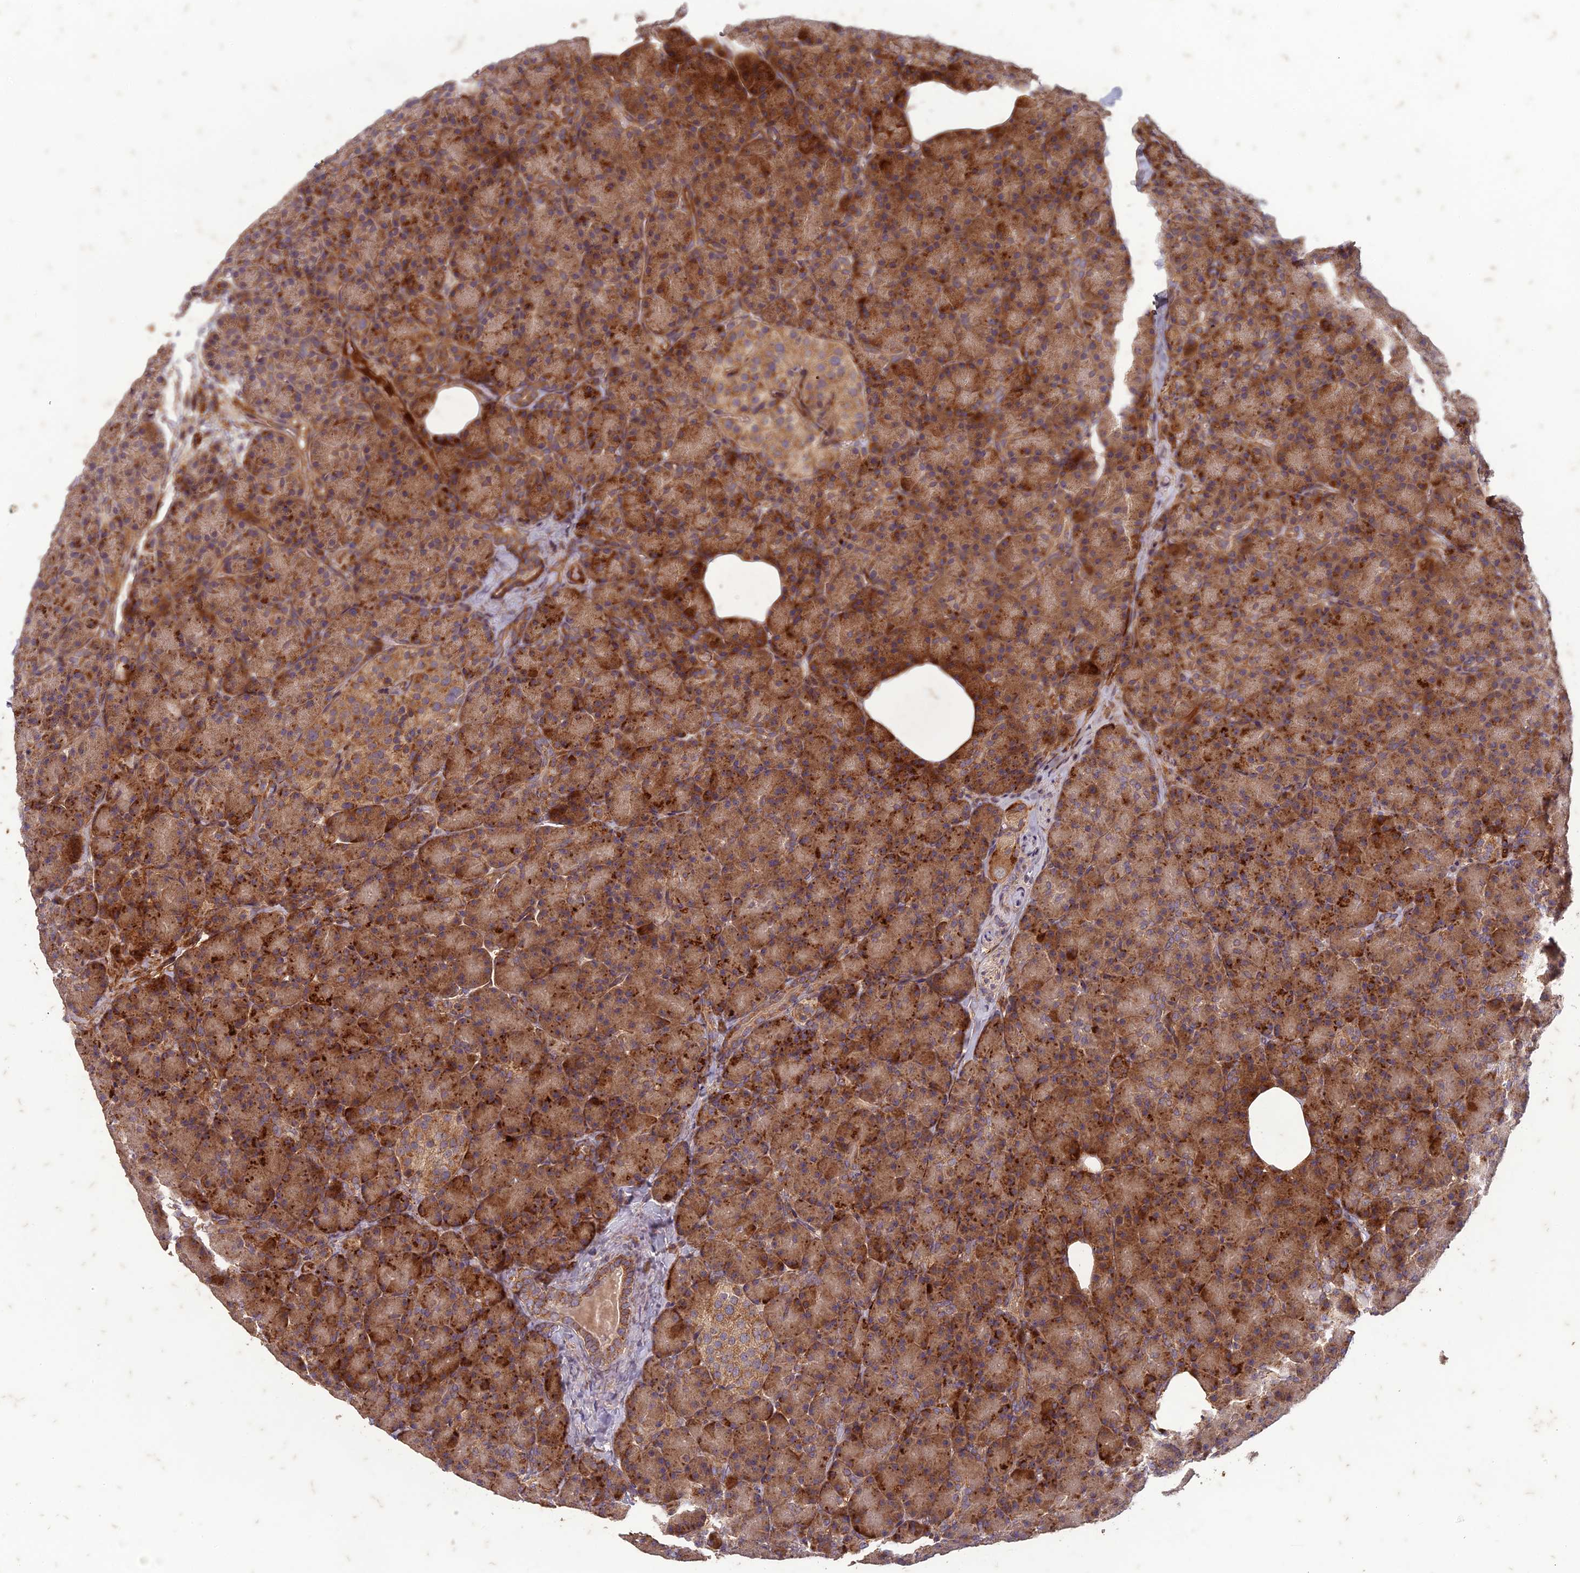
{"staining": {"intensity": "strong", "quantity": ">75%", "location": "cytoplasmic/membranous"}, "tissue": "pancreas", "cell_type": "Exocrine glandular cells", "image_type": "normal", "snomed": [{"axis": "morphology", "description": "Normal tissue, NOS"}, {"axis": "topography", "description": "Pancreas"}], "caption": "Exocrine glandular cells exhibit strong cytoplasmic/membranous positivity in about >75% of cells in benign pancreas.", "gene": "TCF25", "patient": {"sex": "female", "age": 43}}